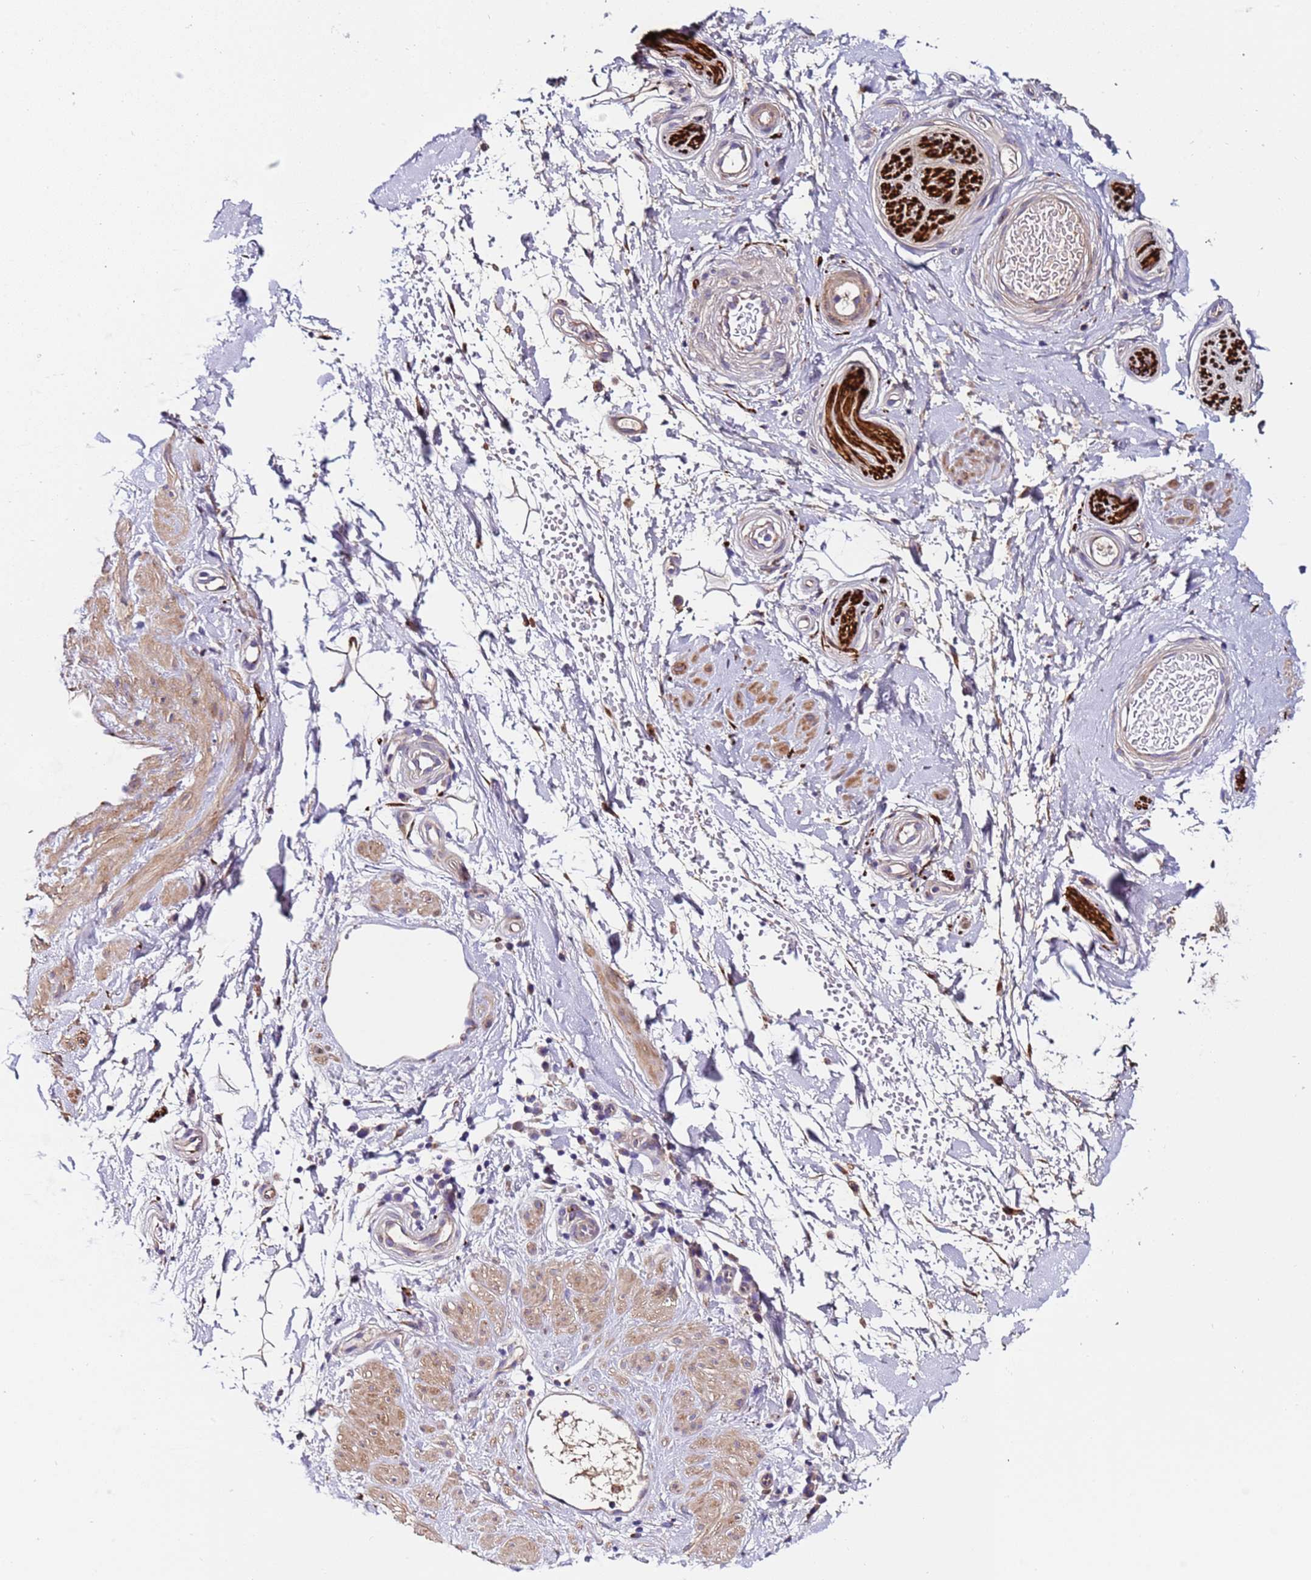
{"staining": {"intensity": "negative", "quantity": "none", "location": "none"}, "tissue": "adipose tissue", "cell_type": "Adipocytes", "image_type": "normal", "snomed": [{"axis": "morphology", "description": "Normal tissue, NOS"}, {"axis": "topography", "description": "Soft tissue"}, {"axis": "topography", "description": "Adipose tissue"}, {"axis": "topography", "description": "Vascular tissue"}, {"axis": "topography", "description": "Peripheral nerve tissue"}], "caption": "This image is of normal adipose tissue stained with immunohistochemistry to label a protein in brown with the nuclei are counter-stained blue. There is no staining in adipocytes.", "gene": "PAQR7", "patient": {"sex": "male", "age": 74}}